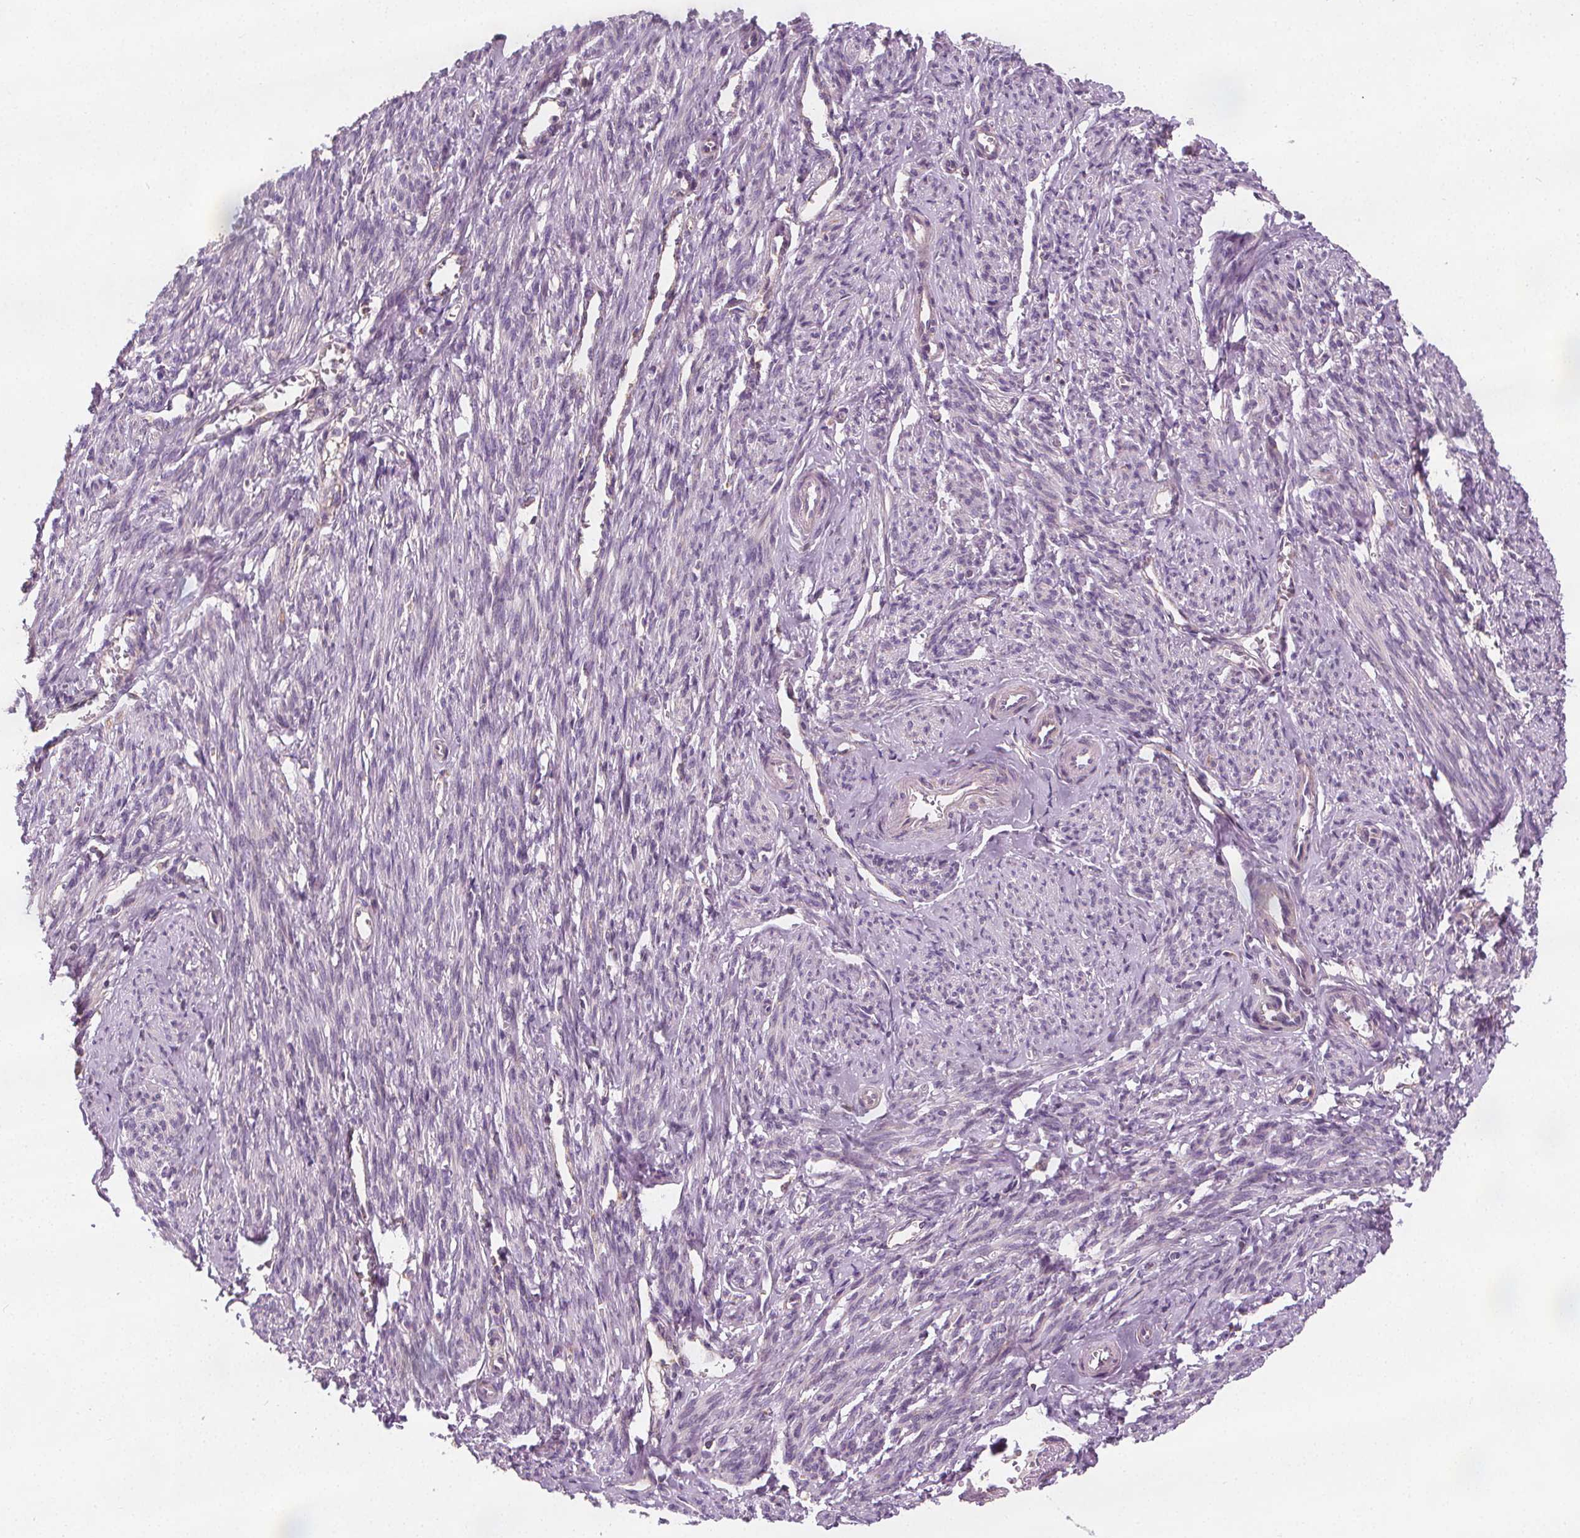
{"staining": {"intensity": "negative", "quantity": "none", "location": "none"}, "tissue": "smooth muscle", "cell_type": "Smooth muscle cells", "image_type": "normal", "snomed": [{"axis": "morphology", "description": "Normal tissue, NOS"}, {"axis": "topography", "description": "Smooth muscle"}], "caption": "High power microscopy micrograph of an immunohistochemistry (IHC) micrograph of unremarkable smooth muscle, revealing no significant positivity in smooth muscle cells. (DAB (3,3'-diaminobenzidine) immunohistochemistry (IHC) with hematoxylin counter stain).", "gene": "RAB20", "patient": {"sex": "female", "age": 65}}